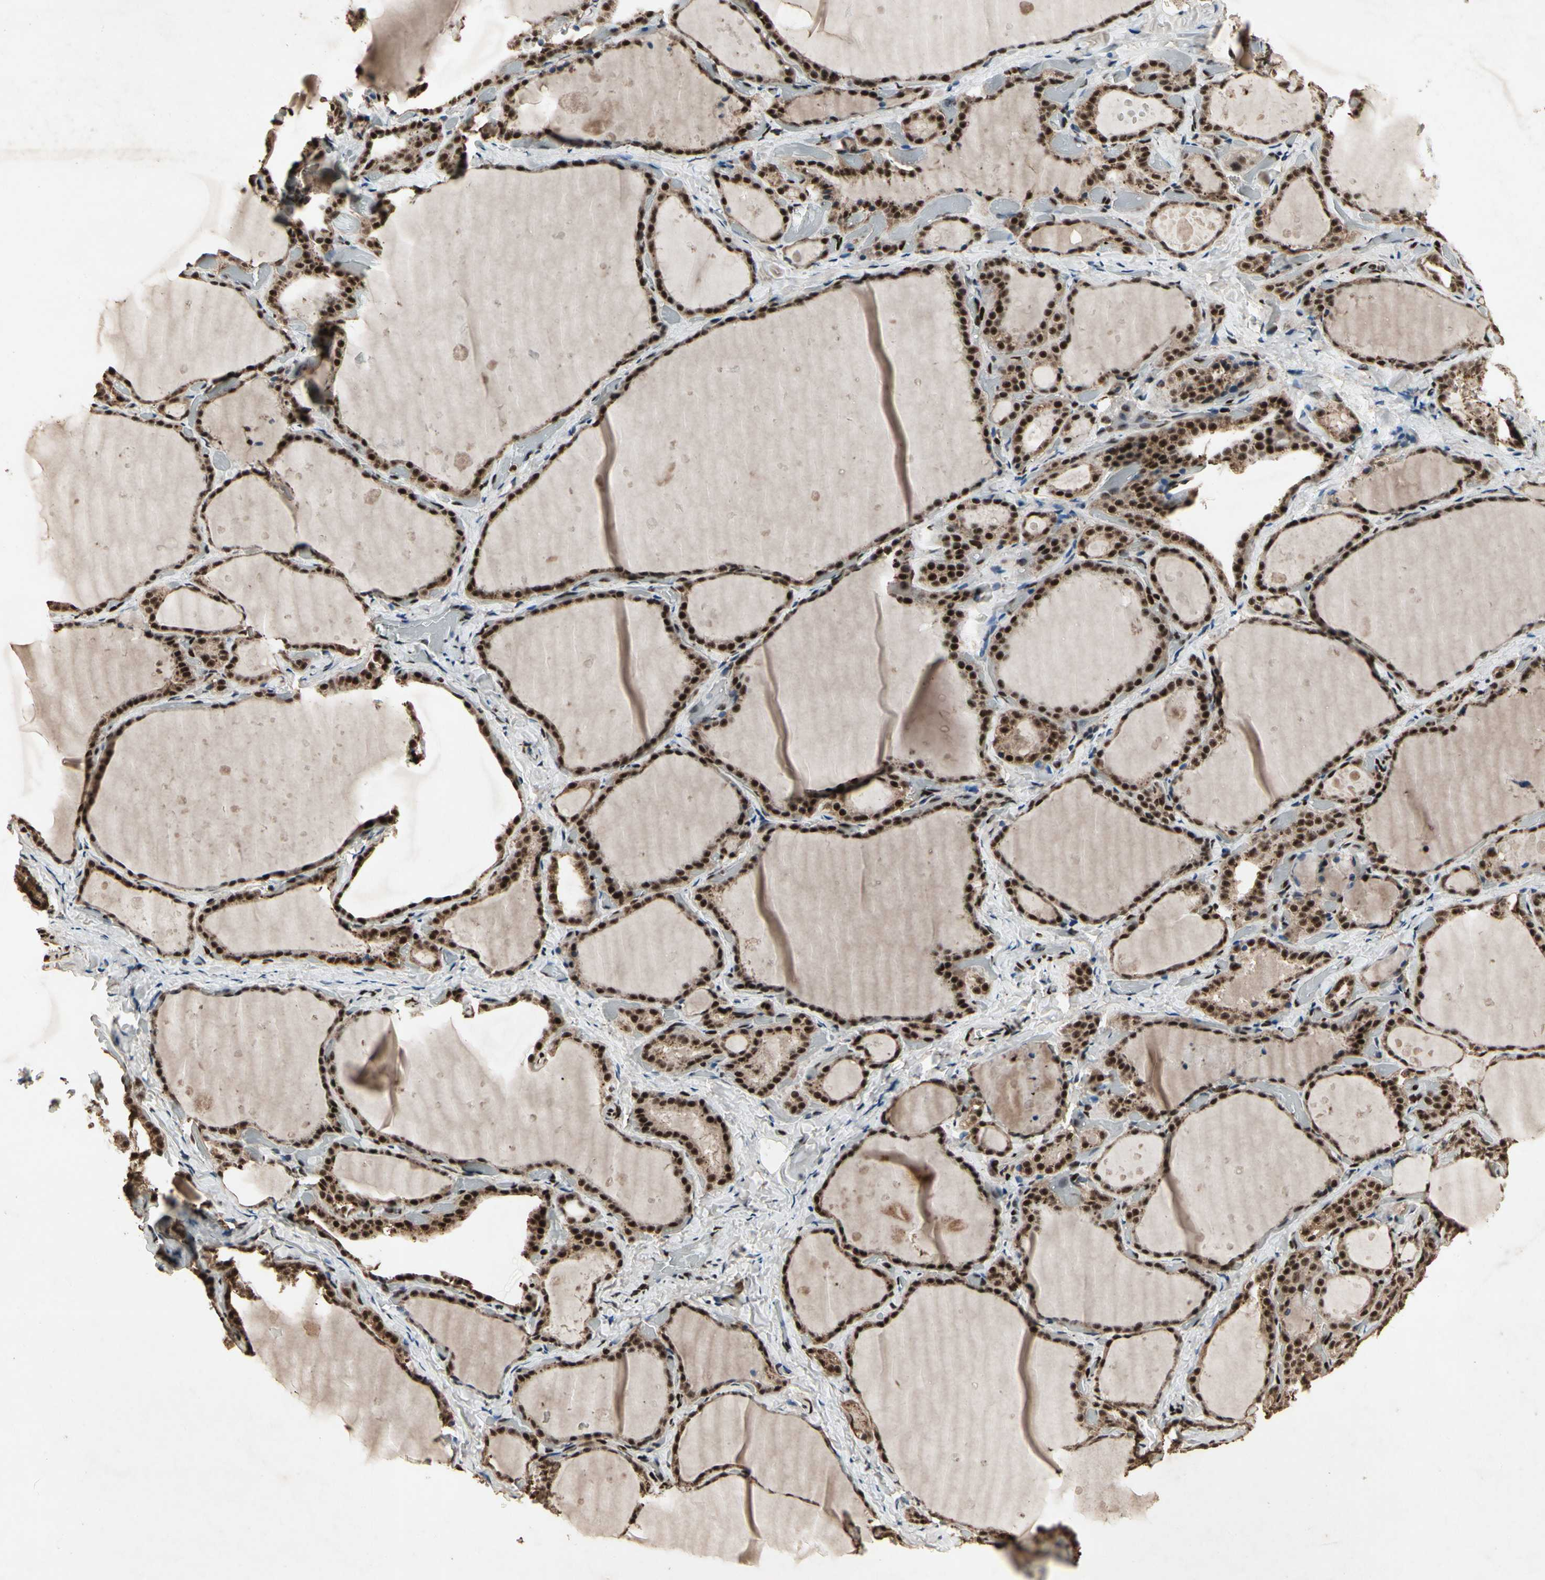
{"staining": {"intensity": "strong", "quantity": ">75%", "location": "cytoplasmic/membranous,nuclear"}, "tissue": "thyroid gland", "cell_type": "Glandular cells", "image_type": "normal", "snomed": [{"axis": "morphology", "description": "Normal tissue, NOS"}, {"axis": "topography", "description": "Thyroid gland"}], "caption": "The micrograph demonstrates a brown stain indicating the presence of a protein in the cytoplasmic/membranous,nuclear of glandular cells in thyroid gland. (DAB IHC, brown staining for protein, blue staining for nuclei).", "gene": "TBX2", "patient": {"sex": "female", "age": 44}}